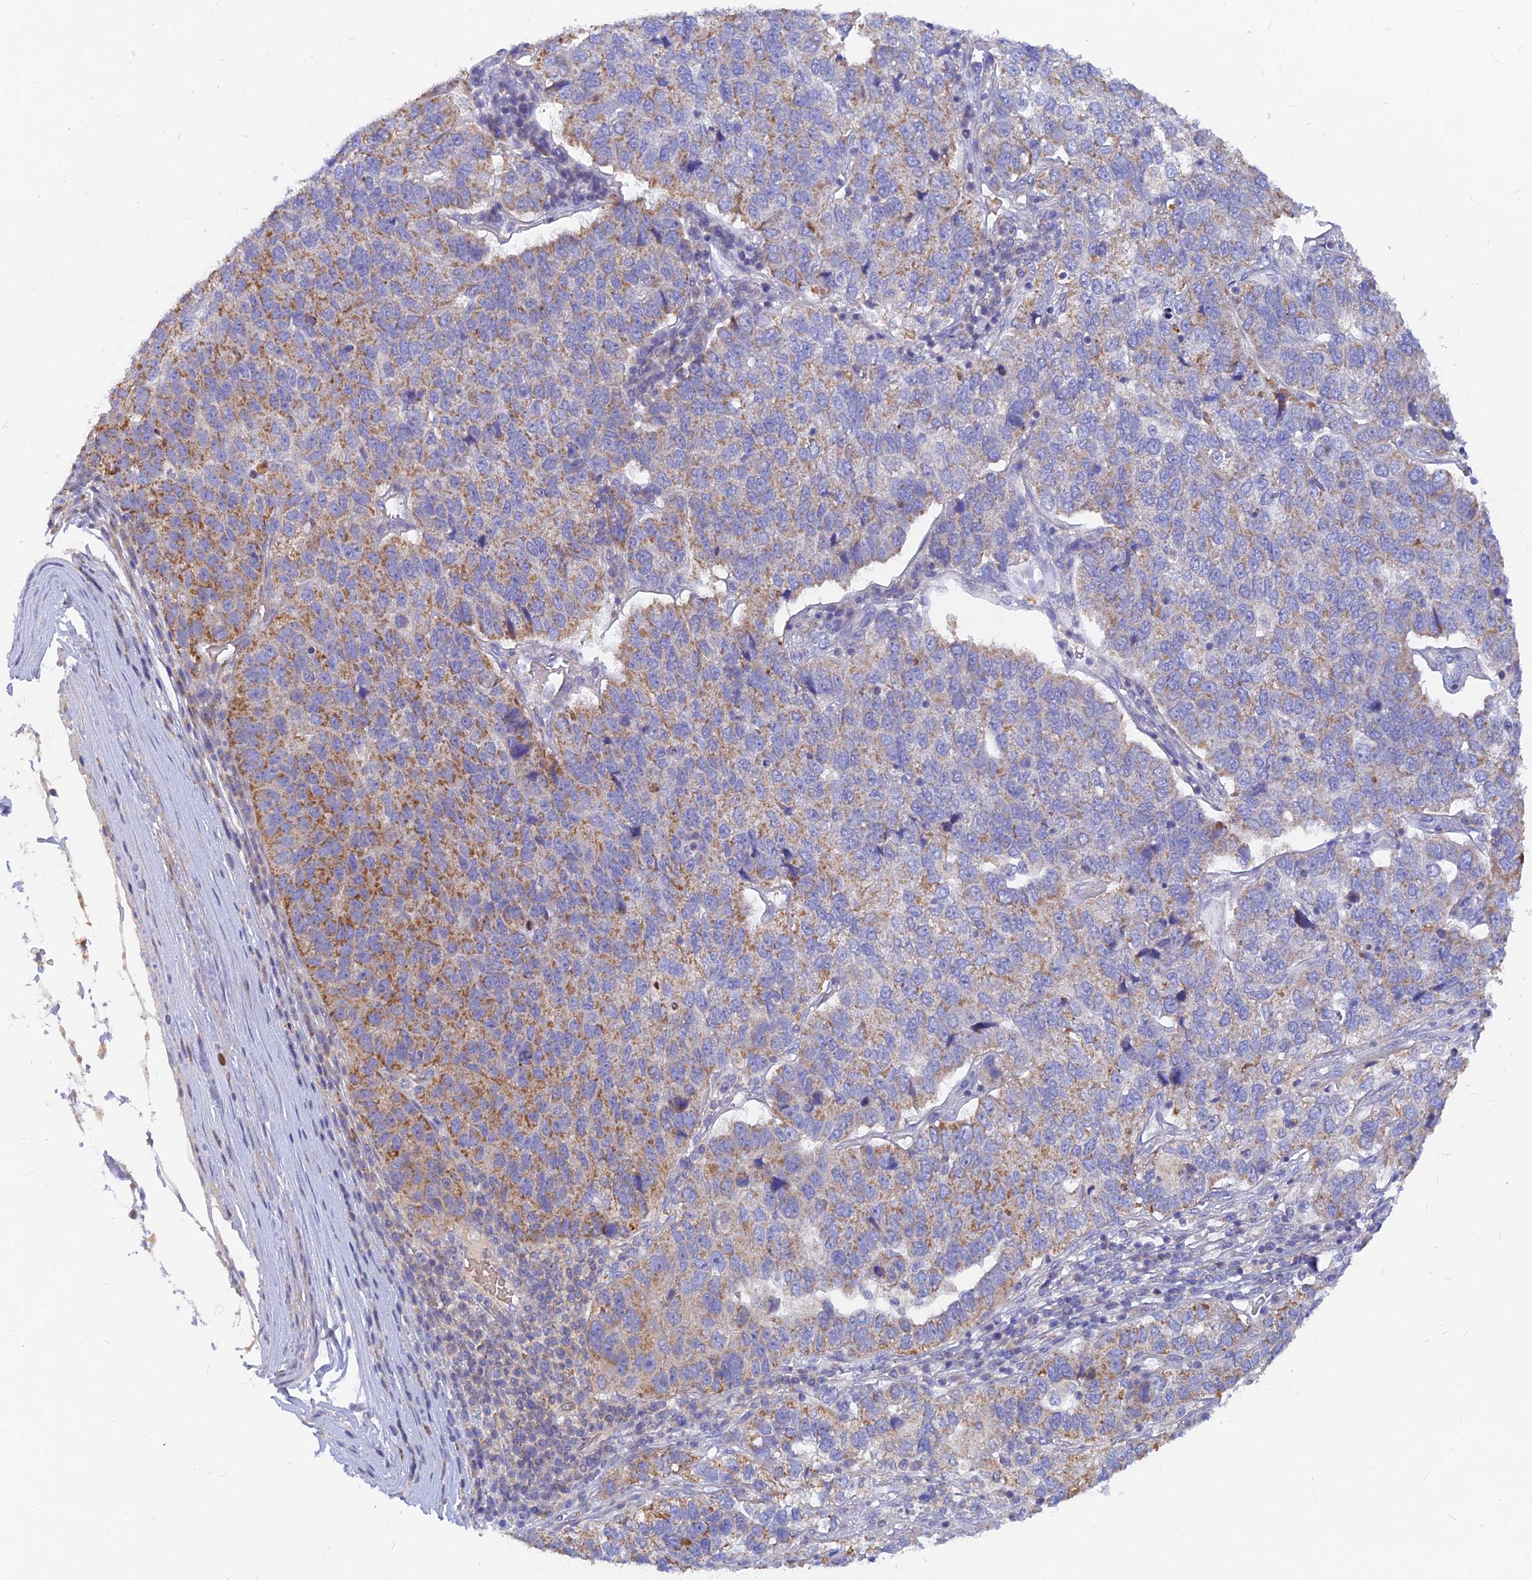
{"staining": {"intensity": "moderate", "quantity": "25%-75%", "location": "cytoplasmic/membranous"}, "tissue": "pancreatic cancer", "cell_type": "Tumor cells", "image_type": "cancer", "snomed": [{"axis": "morphology", "description": "Adenocarcinoma, NOS"}, {"axis": "topography", "description": "Pancreas"}], "caption": "Protein expression analysis of human pancreatic cancer reveals moderate cytoplasmic/membranous positivity in approximately 25%-75% of tumor cells.", "gene": "CACNA1B", "patient": {"sex": "female", "age": 61}}